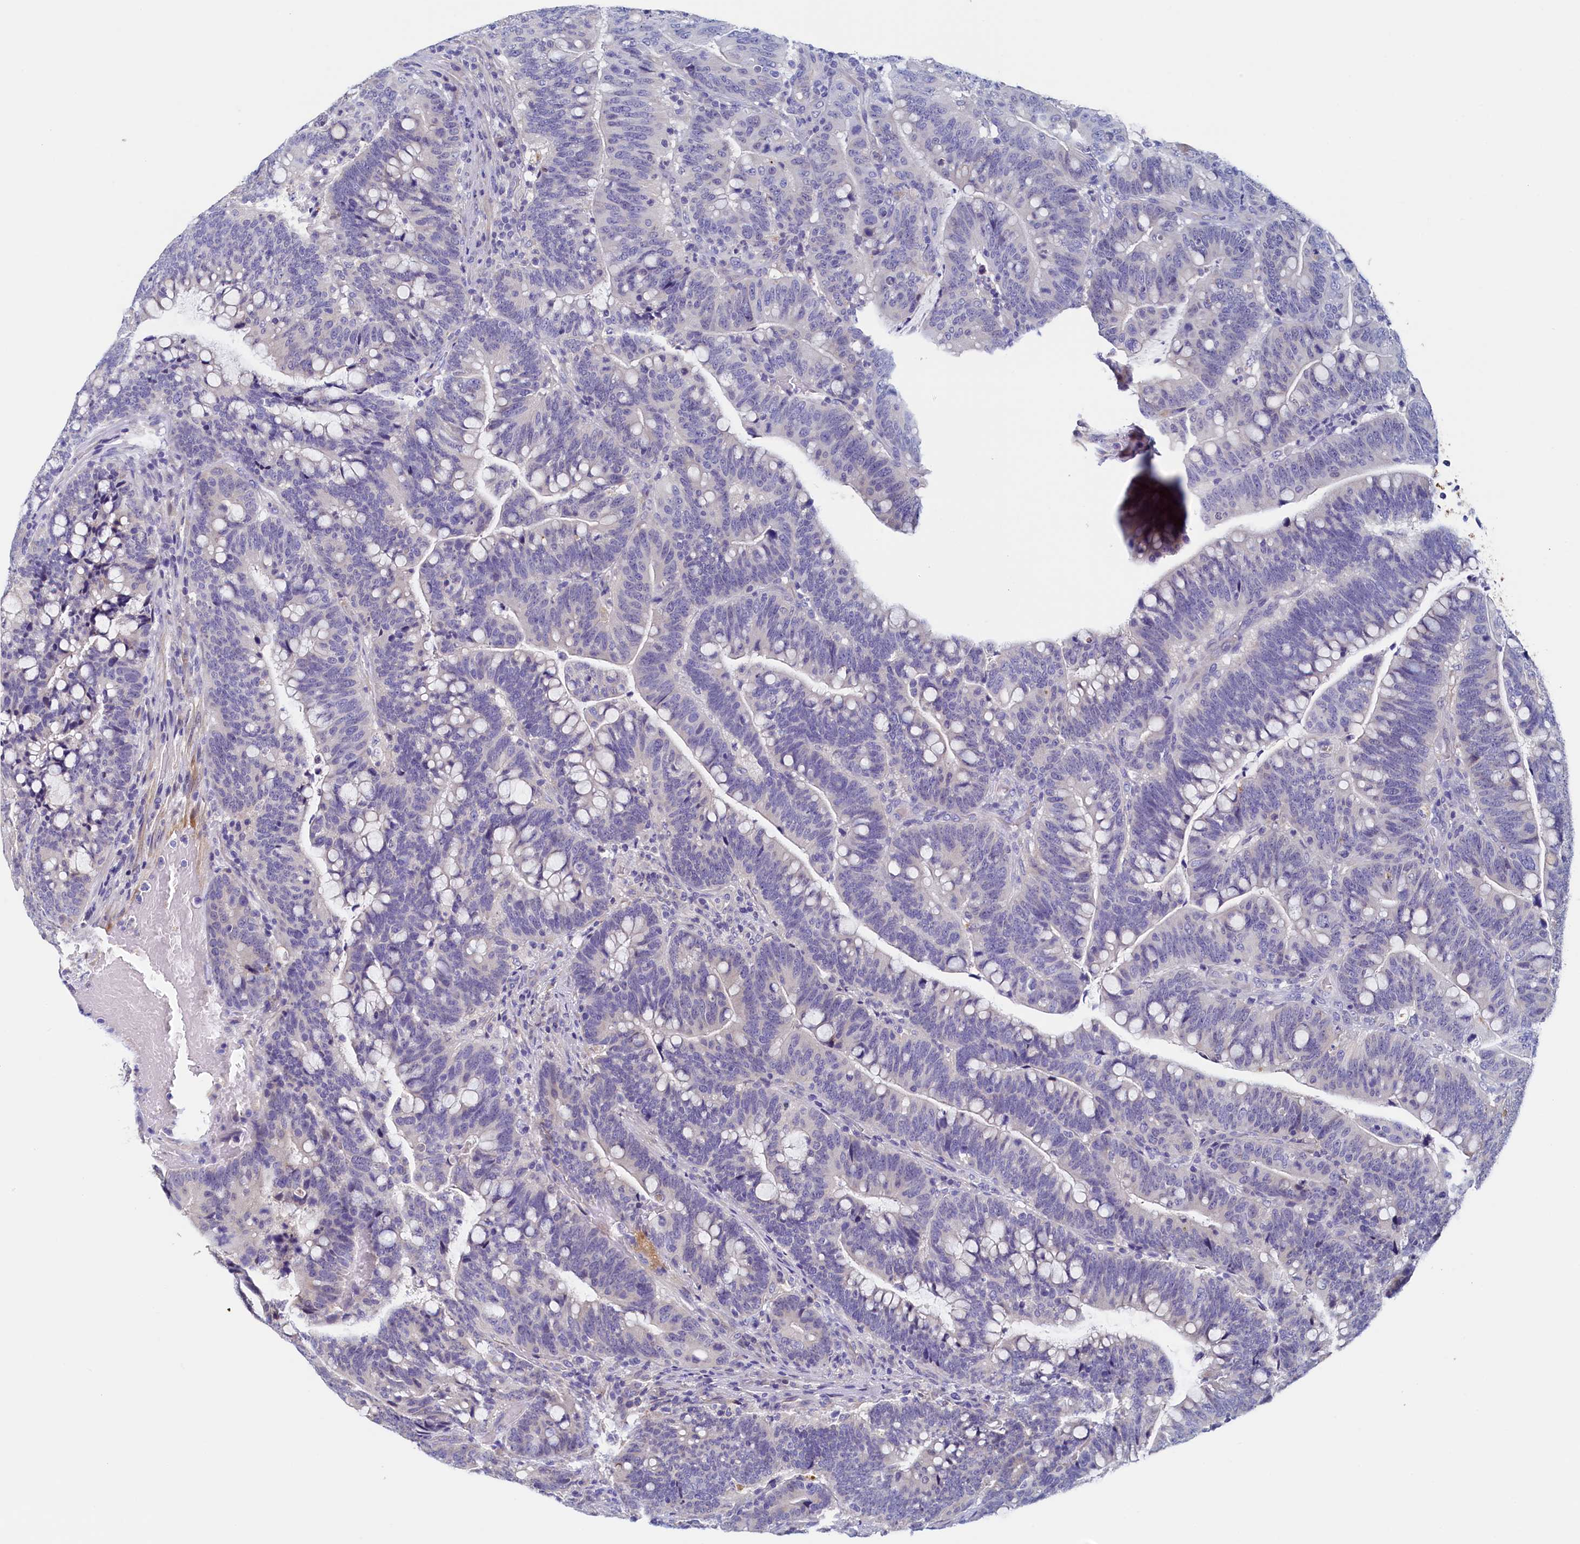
{"staining": {"intensity": "negative", "quantity": "none", "location": "none"}, "tissue": "colorectal cancer", "cell_type": "Tumor cells", "image_type": "cancer", "snomed": [{"axis": "morphology", "description": "Normal tissue, NOS"}, {"axis": "morphology", "description": "Adenocarcinoma, NOS"}, {"axis": "topography", "description": "Colon"}], "caption": "Immunohistochemistry of colorectal cancer demonstrates no expression in tumor cells.", "gene": "DTD1", "patient": {"sex": "female", "age": 66}}